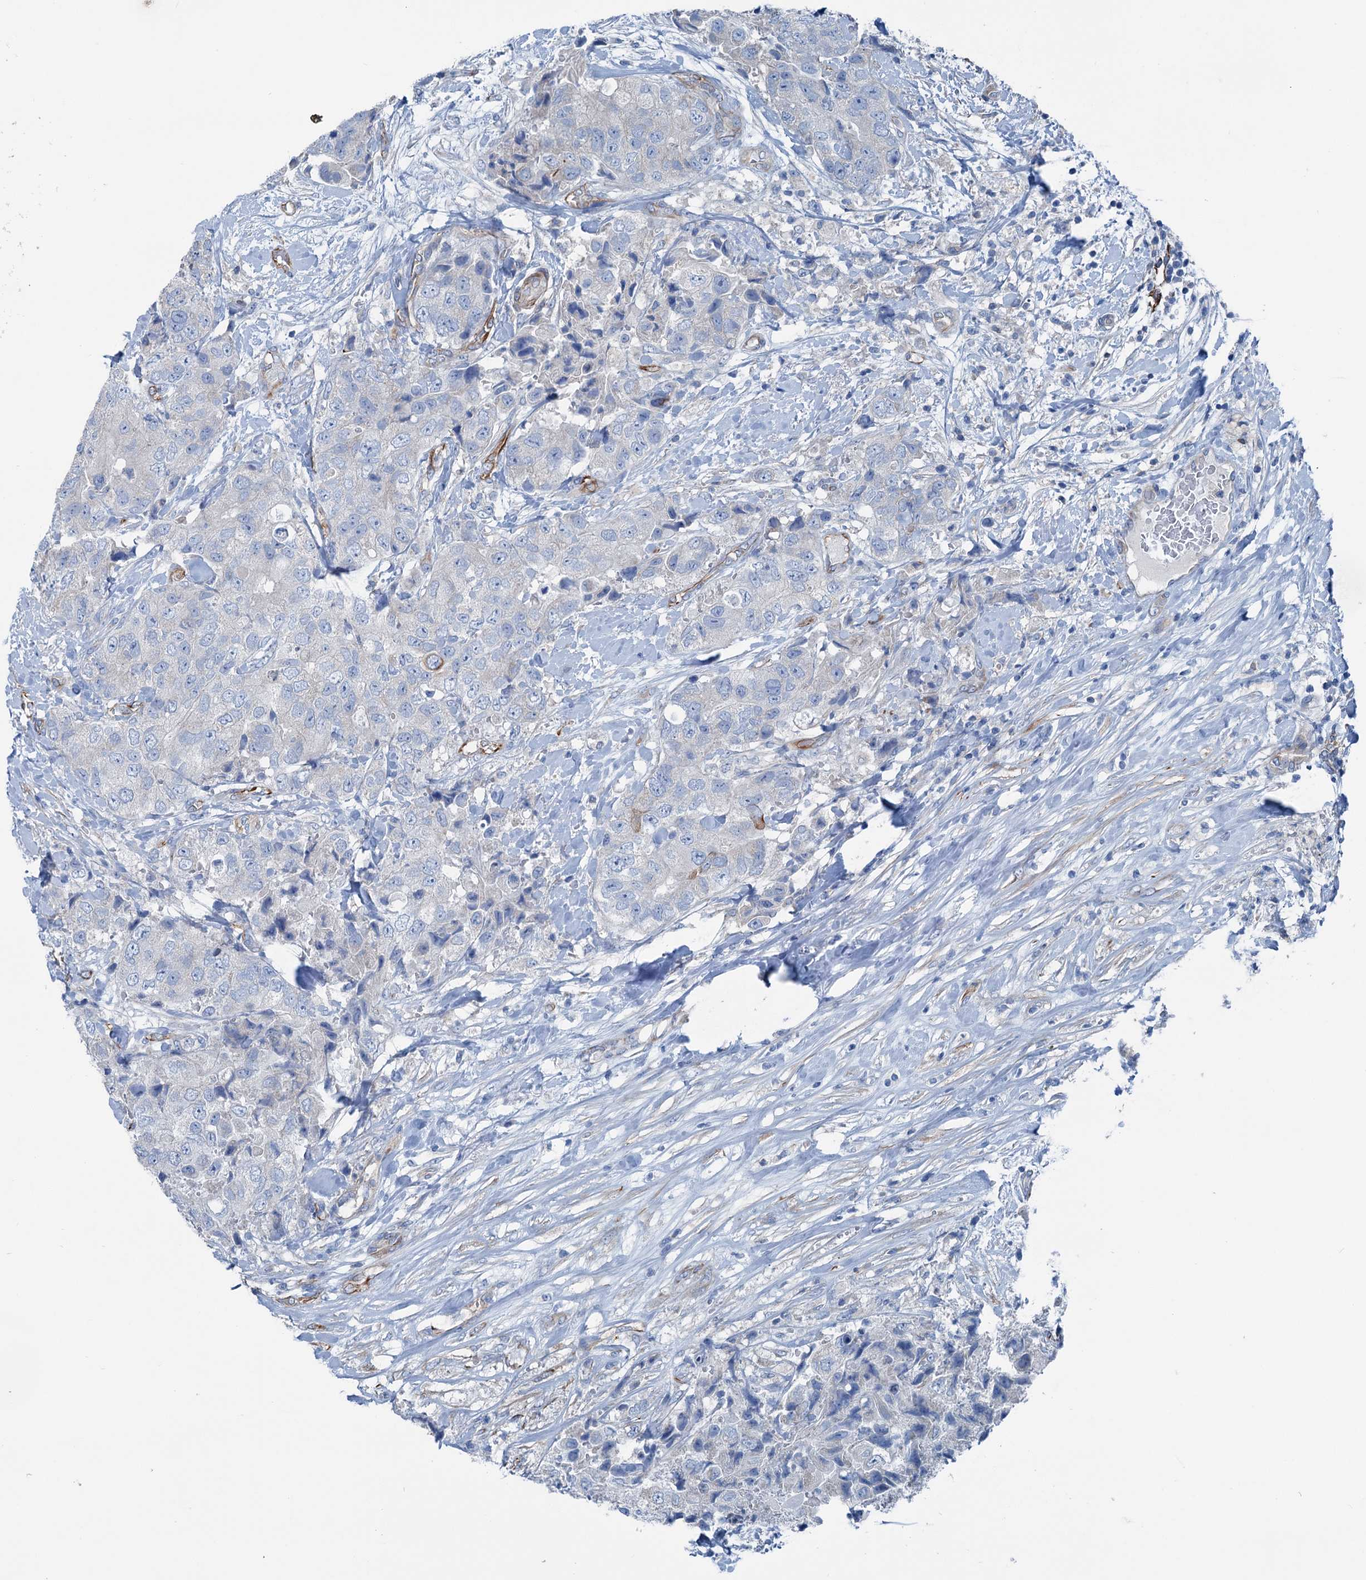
{"staining": {"intensity": "negative", "quantity": "none", "location": "none"}, "tissue": "breast cancer", "cell_type": "Tumor cells", "image_type": "cancer", "snomed": [{"axis": "morphology", "description": "Duct carcinoma"}, {"axis": "topography", "description": "Breast"}], "caption": "Immunohistochemistry histopathology image of human invasive ductal carcinoma (breast) stained for a protein (brown), which exhibits no expression in tumor cells. (DAB (3,3'-diaminobenzidine) immunohistochemistry with hematoxylin counter stain).", "gene": "CALCOCO1", "patient": {"sex": "female", "age": 62}}